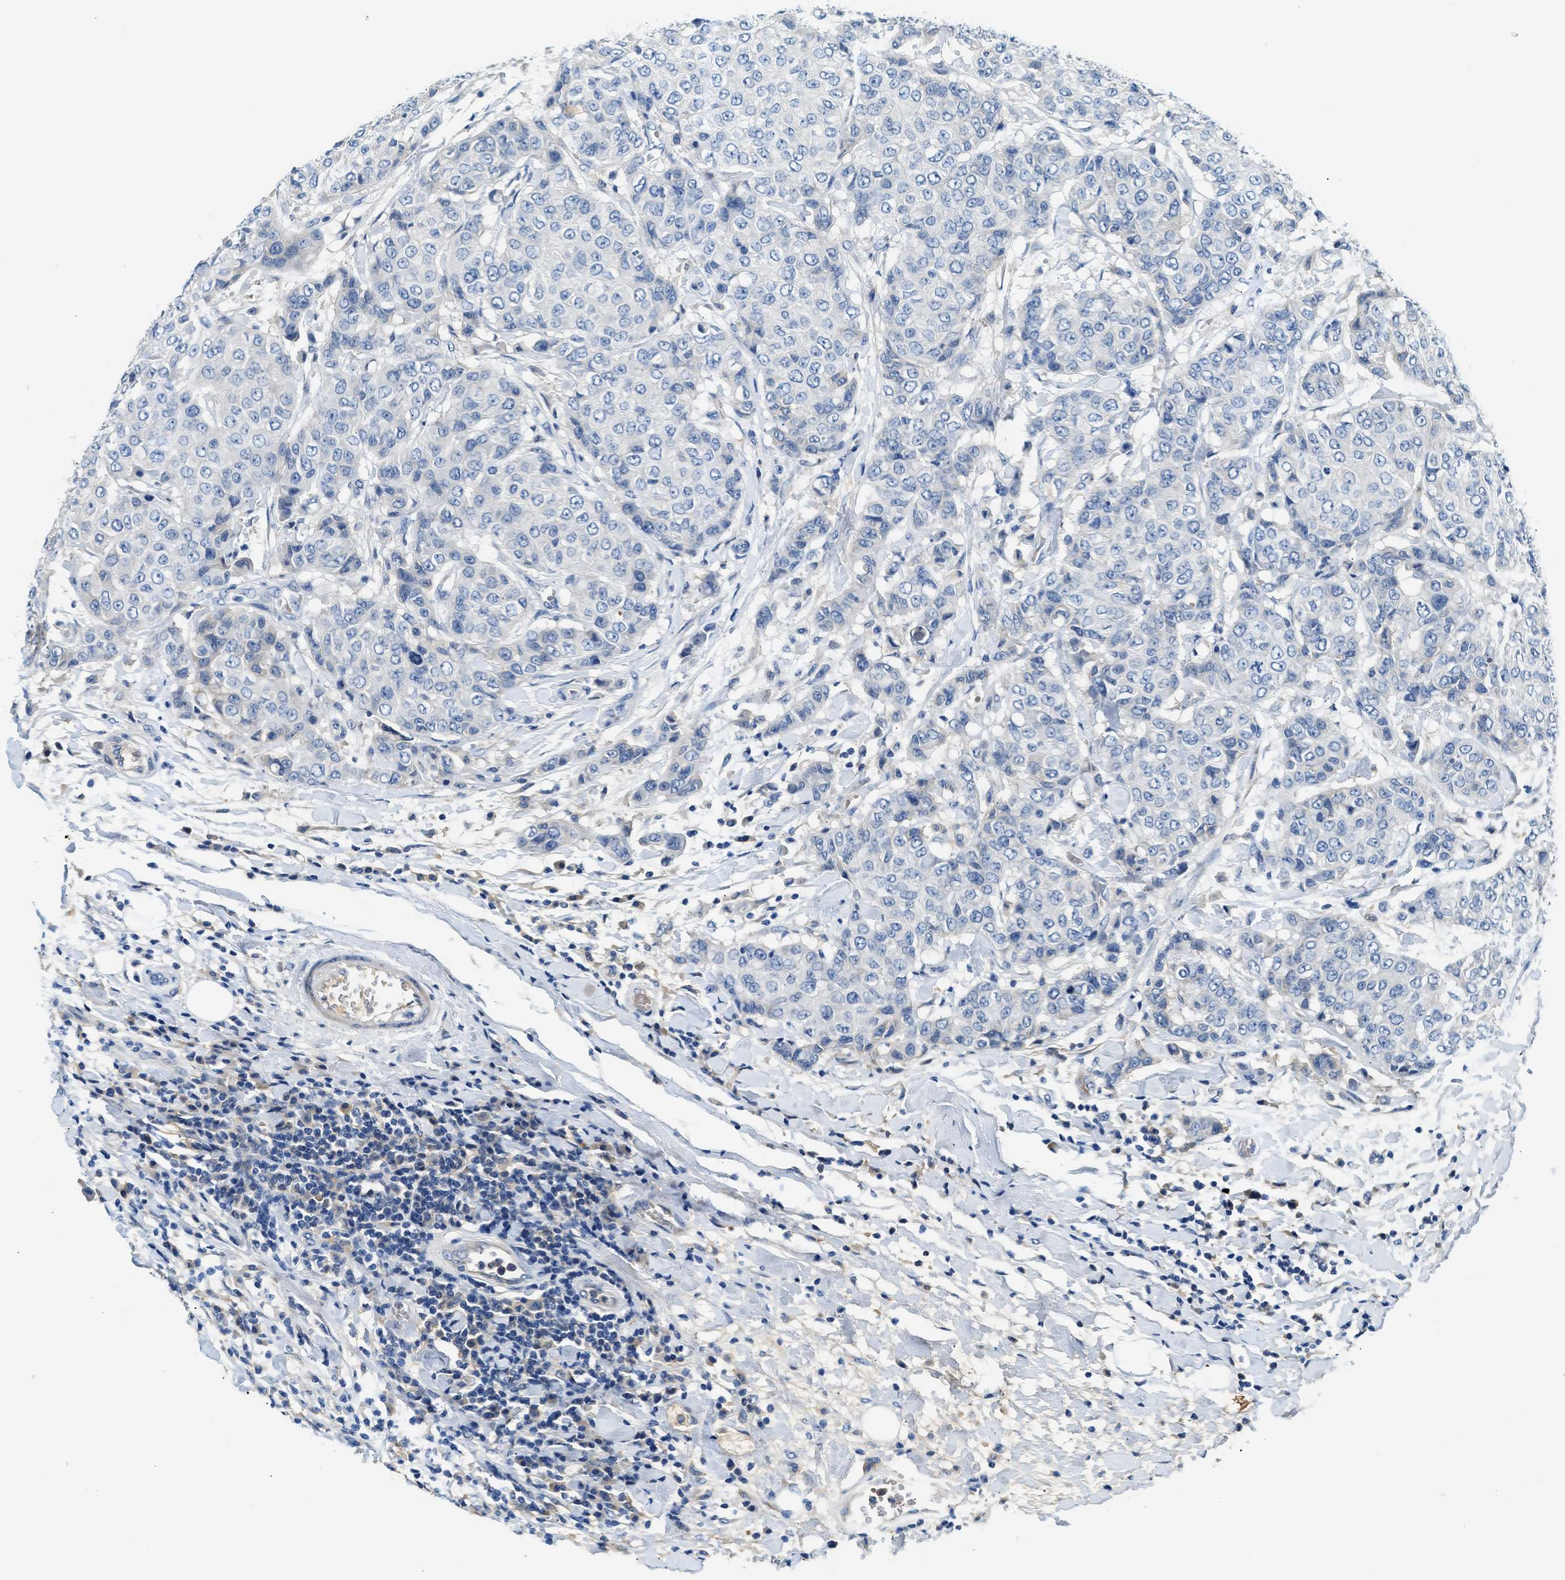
{"staining": {"intensity": "negative", "quantity": "none", "location": "none"}, "tissue": "breast cancer", "cell_type": "Tumor cells", "image_type": "cancer", "snomed": [{"axis": "morphology", "description": "Duct carcinoma"}, {"axis": "topography", "description": "Breast"}], "caption": "Immunohistochemistry of breast cancer displays no expression in tumor cells.", "gene": "RWDD2B", "patient": {"sex": "female", "age": 27}}